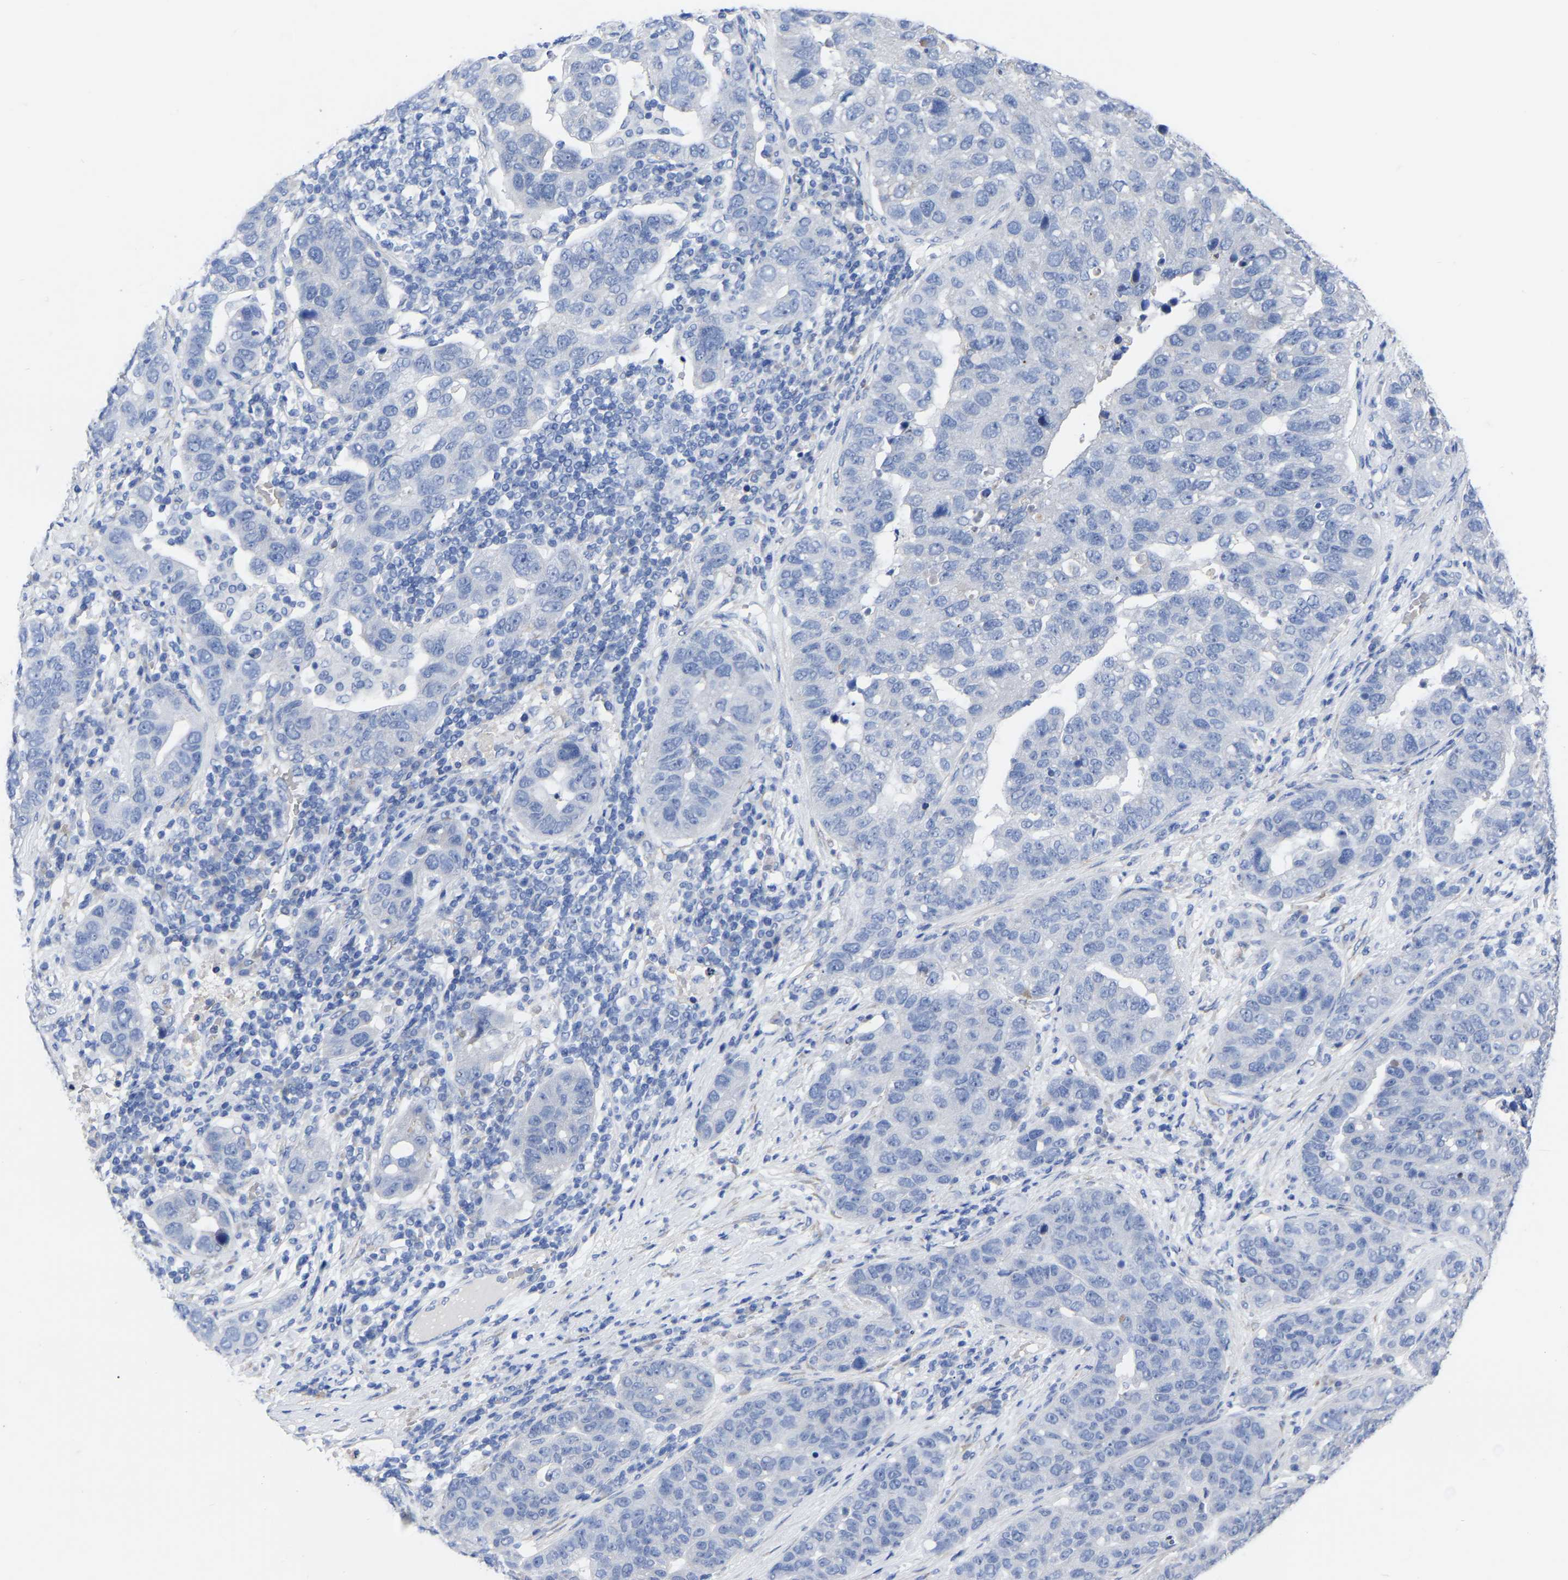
{"staining": {"intensity": "negative", "quantity": "none", "location": "none"}, "tissue": "pancreatic cancer", "cell_type": "Tumor cells", "image_type": "cancer", "snomed": [{"axis": "morphology", "description": "Adenocarcinoma, NOS"}, {"axis": "topography", "description": "Pancreas"}], "caption": "DAB immunohistochemical staining of pancreatic adenocarcinoma demonstrates no significant expression in tumor cells.", "gene": "GDF3", "patient": {"sex": "female", "age": 61}}